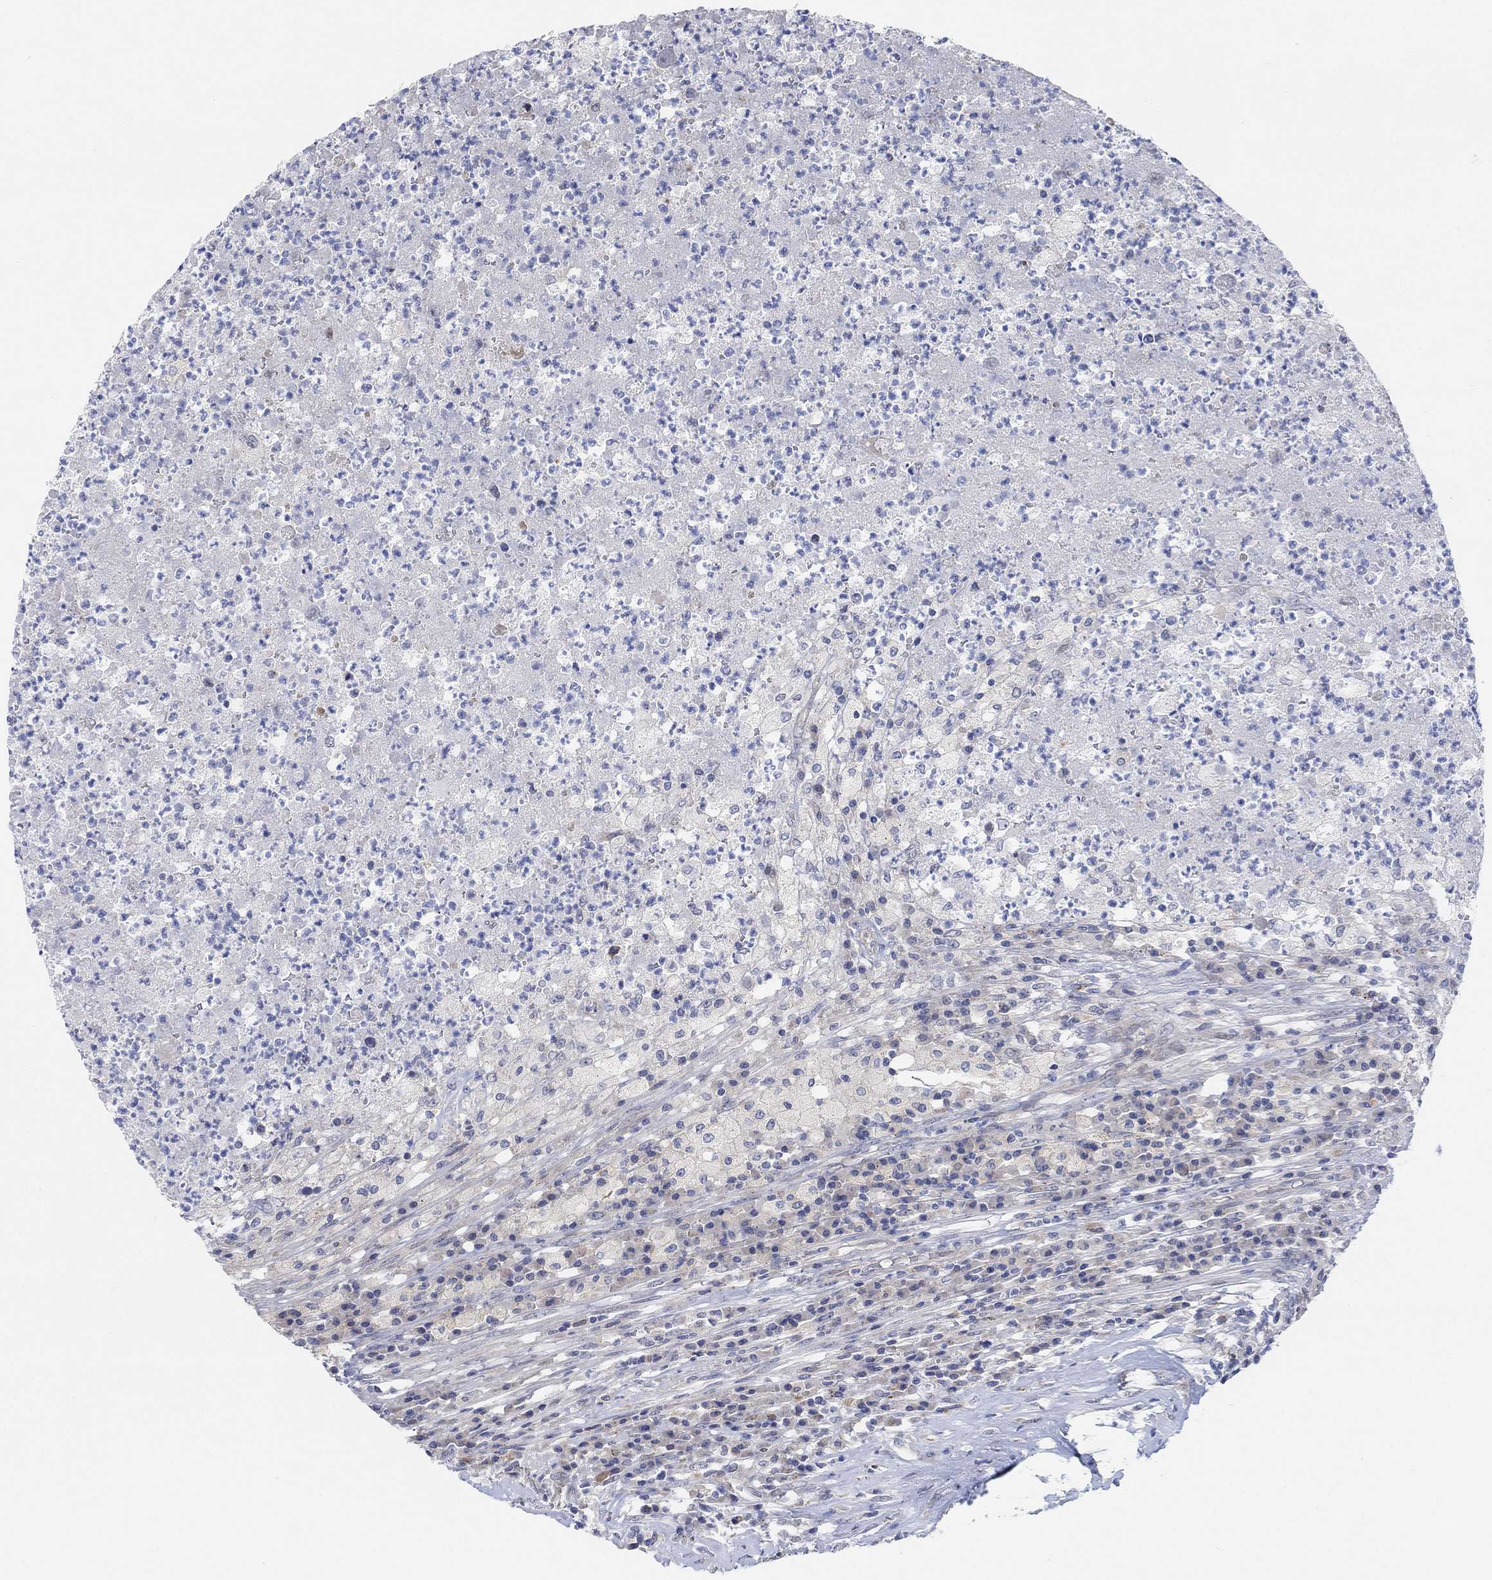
{"staining": {"intensity": "negative", "quantity": "none", "location": "none"}, "tissue": "testis cancer", "cell_type": "Tumor cells", "image_type": "cancer", "snomed": [{"axis": "morphology", "description": "Necrosis, NOS"}, {"axis": "morphology", "description": "Carcinoma, Embryonal, NOS"}, {"axis": "topography", "description": "Testis"}], "caption": "Testis cancer was stained to show a protein in brown. There is no significant positivity in tumor cells. The staining was performed using DAB to visualize the protein expression in brown, while the nuclei were stained in blue with hematoxylin (Magnification: 20x).", "gene": "CNTF", "patient": {"sex": "male", "age": 19}}